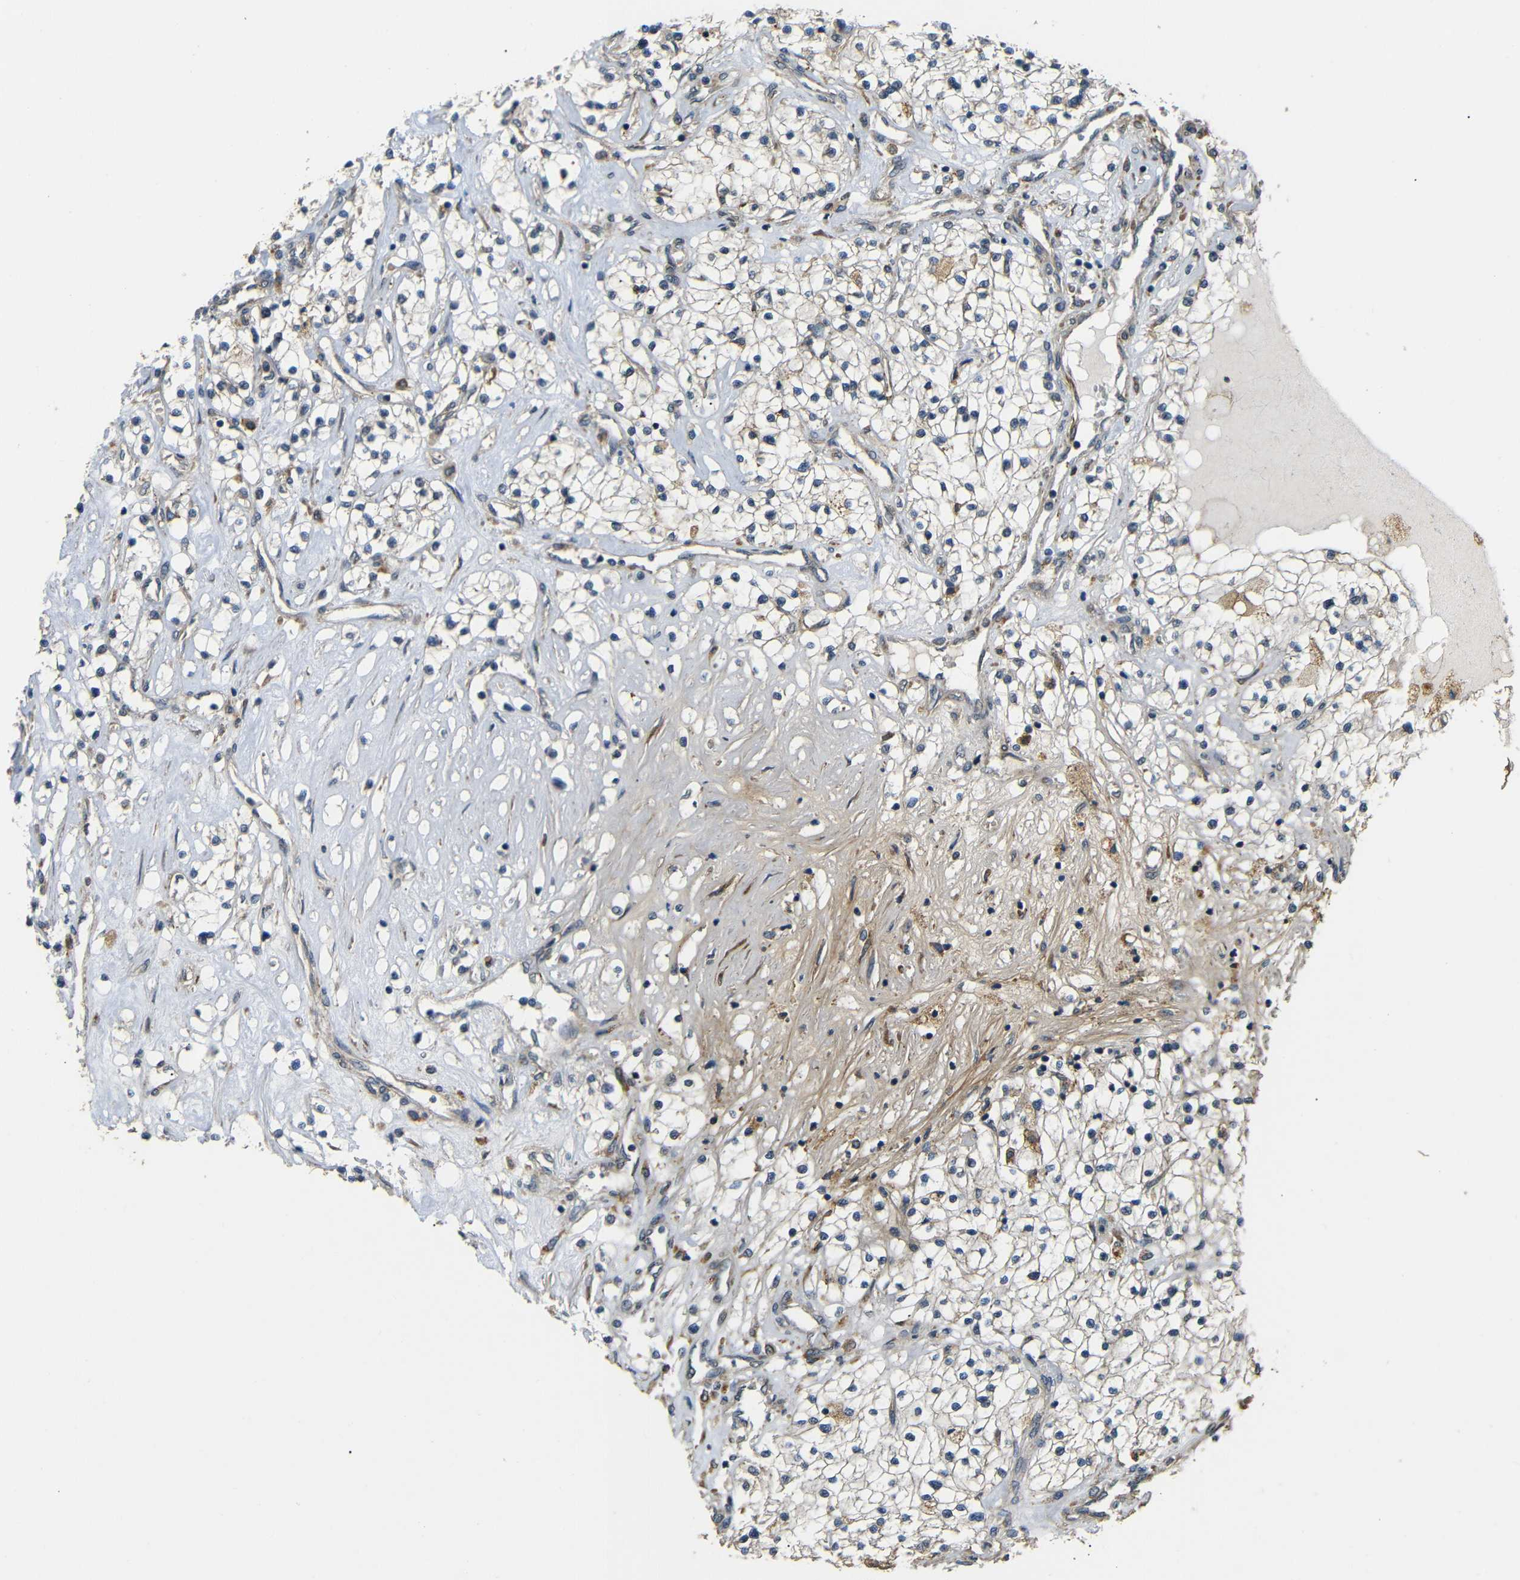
{"staining": {"intensity": "weak", "quantity": ">75%", "location": "cytoplasmic/membranous"}, "tissue": "renal cancer", "cell_type": "Tumor cells", "image_type": "cancer", "snomed": [{"axis": "morphology", "description": "Adenocarcinoma, NOS"}, {"axis": "topography", "description": "Kidney"}], "caption": "High-power microscopy captured an immunohistochemistry image of renal cancer (adenocarcinoma), revealing weak cytoplasmic/membranous staining in about >75% of tumor cells.", "gene": "EPHB2", "patient": {"sex": "male", "age": 68}}